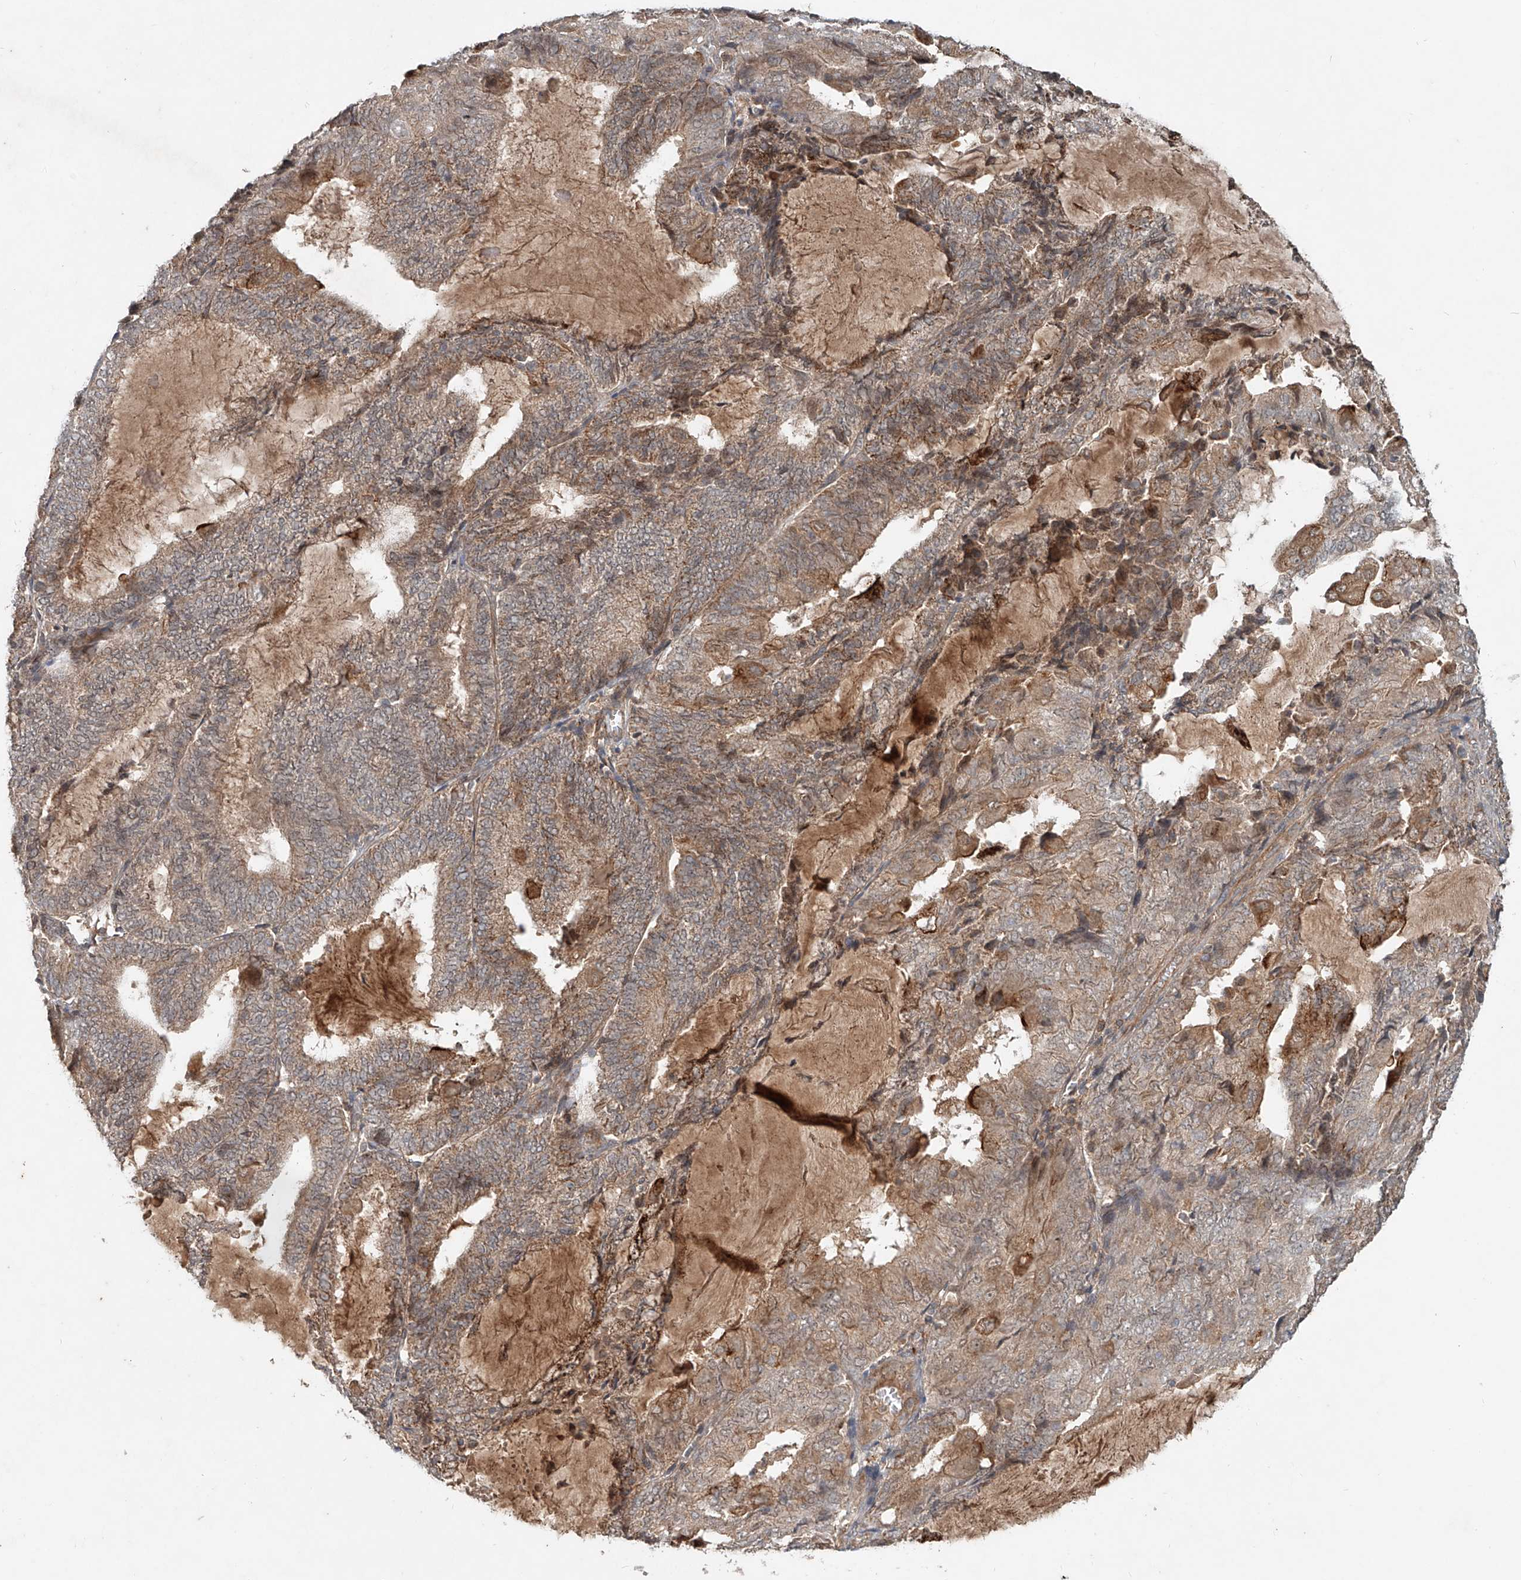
{"staining": {"intensity": "moderate", "quantity": ">75%", "location": "cytoplasmic/membranous"}, "tissue": "endometrial cancer", "cell_type": "Tumor cells", "image_type": "cancer", "snomed": [{"axis": "morphology", "description": "Adenocarcinoma, NOS"}, {"axis": "topography", "description": "Endometrium"}], "caption": "Adenocarcinoma (endometrial) stained with a protein marker shows moderate staining in tumor cells.", "gene": "IER5", "patient": {"sex": "female", "age": 81}}